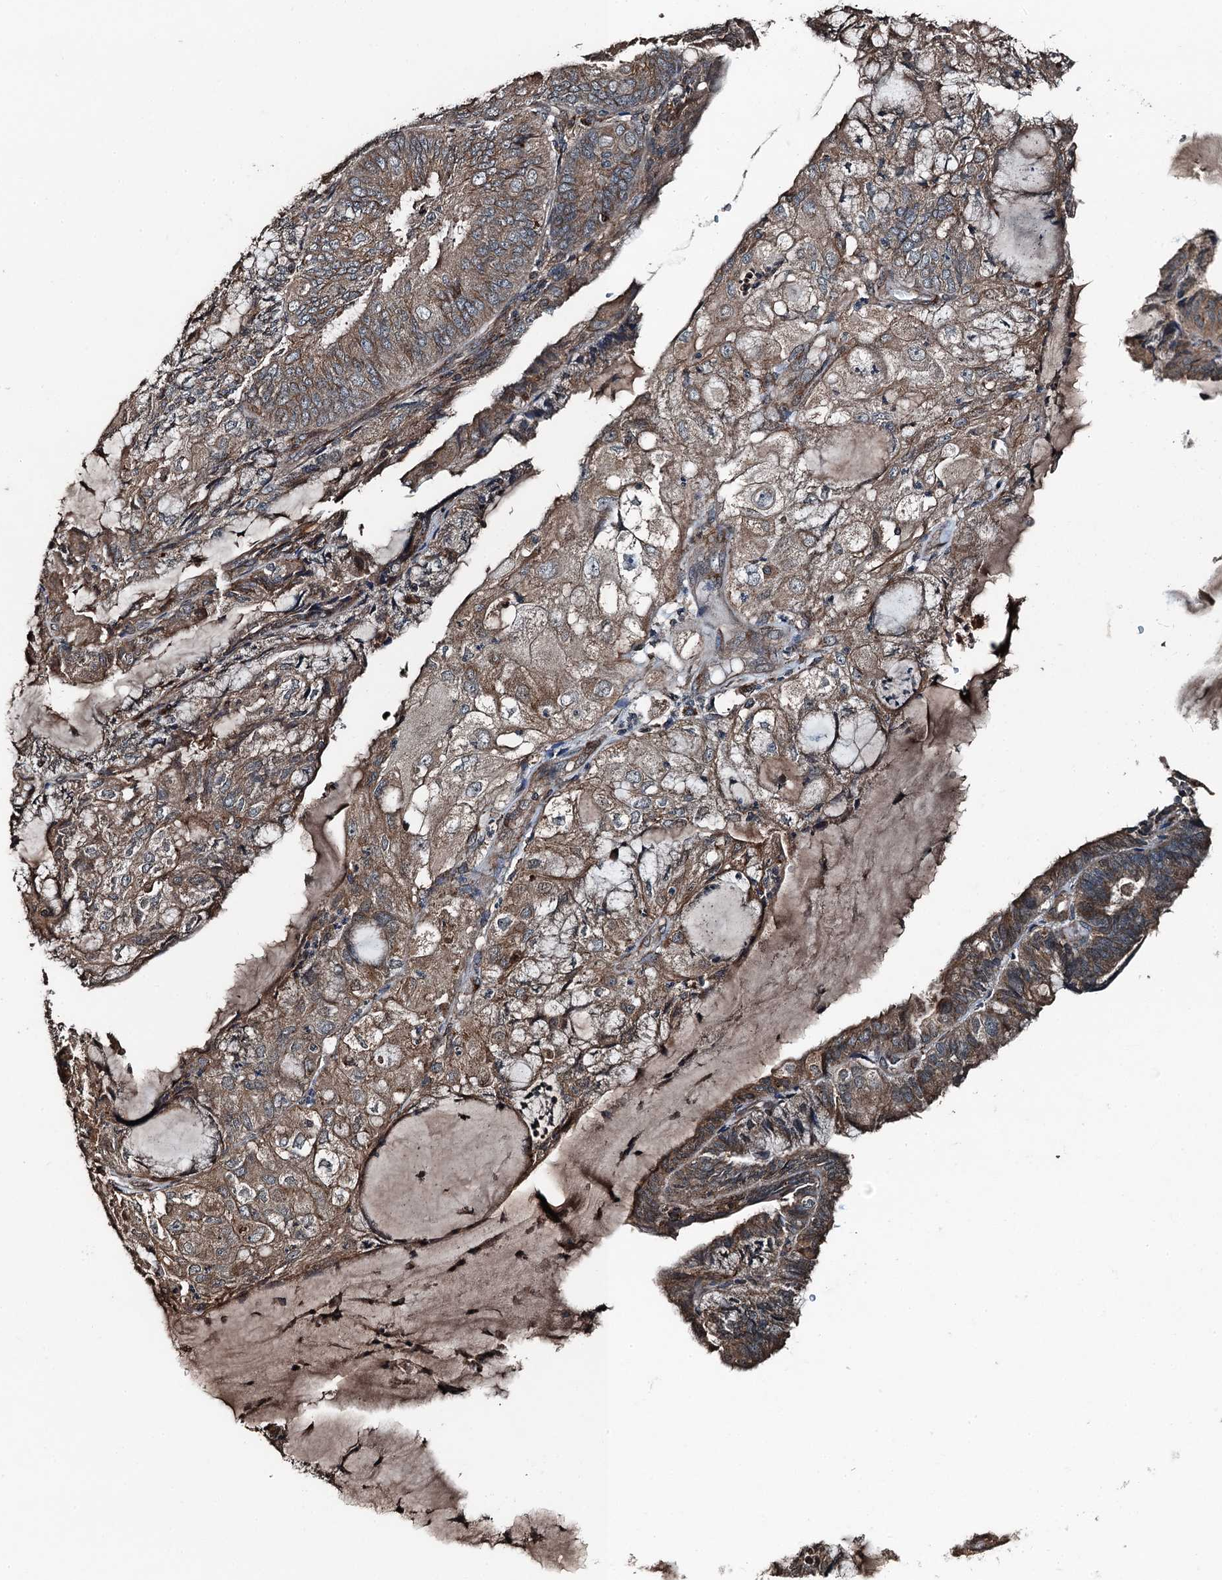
{"staining": {"intensity": "weak", "quantity": ">75%", "location": "cytoplasmic/membranous"}, "tissue": "endometrial cancer", "cell_type": "Tumor cells", "image_type": "cancer", "snomed": [{"axis": "morphology", "description": "Adenocarcinoma, NOS"}, {"axis": "topography", "description": "Endometrium"}], "caption": "An immunohistochemistry micrograph of tumor tissue is shown. Protein staining in brown shows weak cytoplasmic/membranous positivity in adenocarcinoma (endometrial) within tumor cells.", "gene": "TCTN1", "patient": {"sex": "female", "age": 81}}